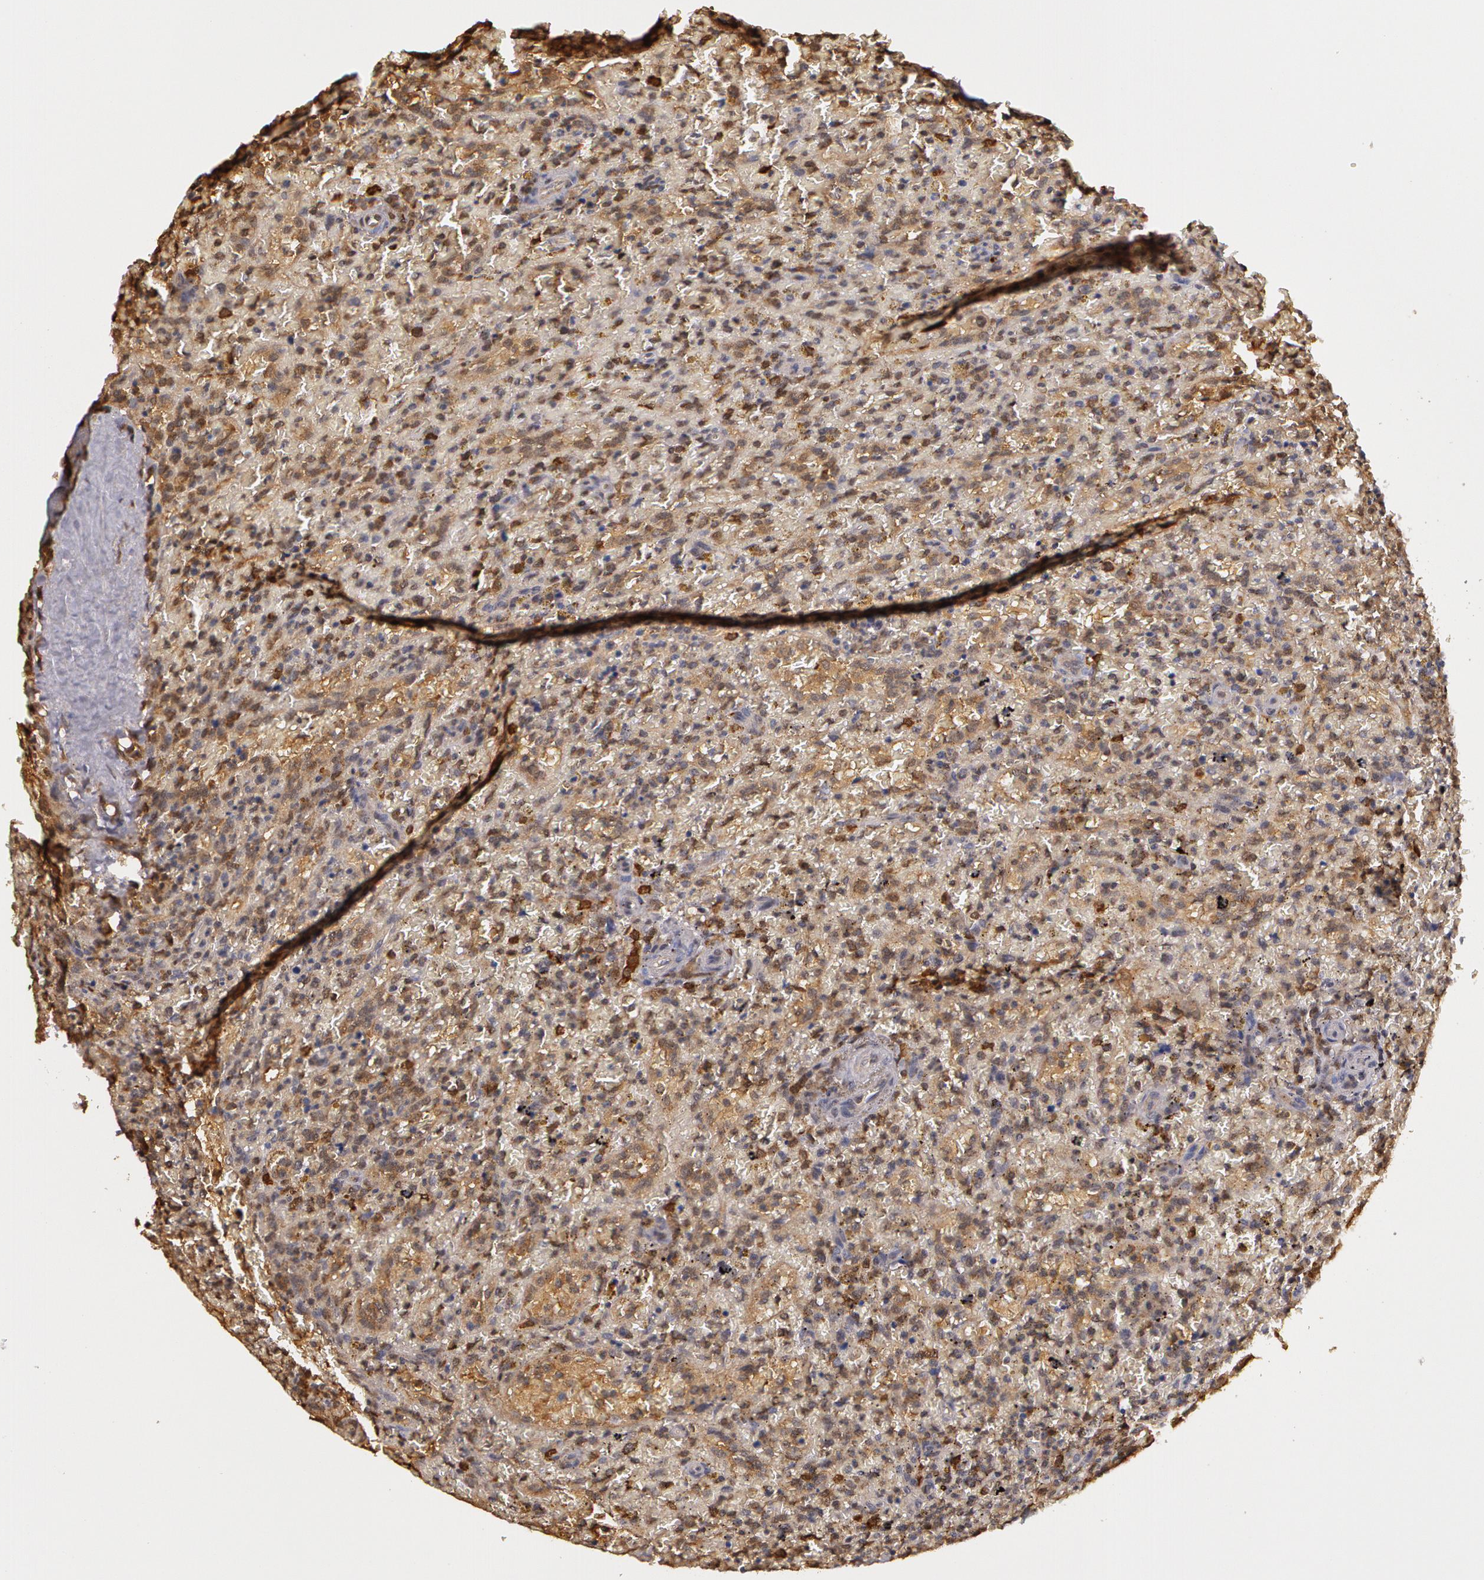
{"staining": {"intensity": "weak", "quantity": "<25%", "location": "cytoplasmic/membranous"}, "tissue": "lymphoma", "cell_type": "Tumor cells", "image_type": "cancer", "snomed": [{"axis": "morphology", "description": "Malignant lymphoma, non-Hodgkin's type, High grade"}, {"axis": "topography", "description": "Spleen"}, {"axis": "topography", "description": "Lymph node"}], "caption": "Lymphoma stained for a protein using IHC shows no positivity tumor cells.", "gene": "AHSA1", "patient": {"sex": "female", "age": 70}}